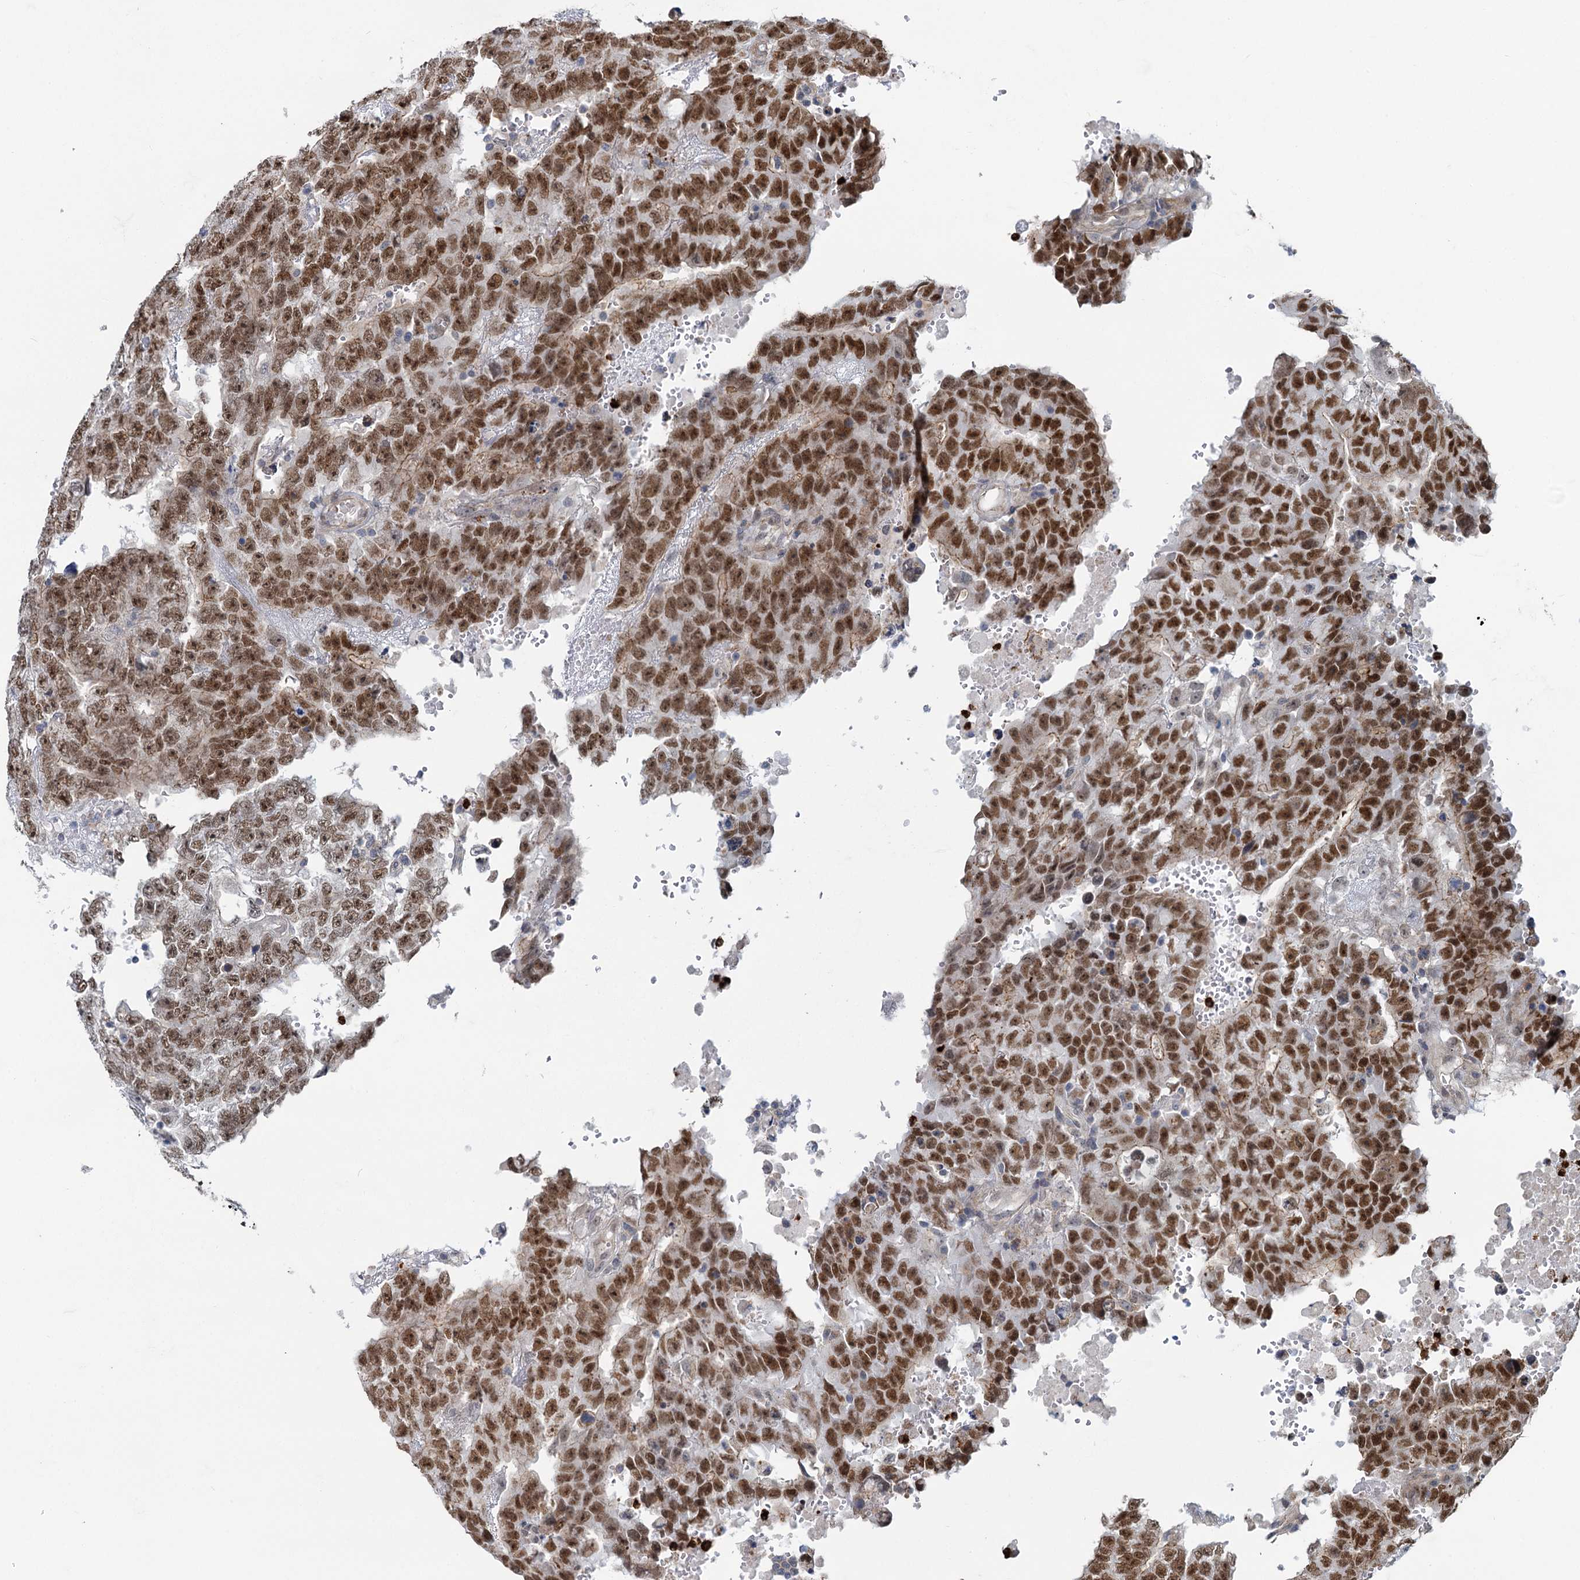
{"staining": {"intensity": "strong", "quantity": ">75%", "location": "nuclear"}, "tissue": "testis cancer", "cell_type": "Tumor cells", "image_type": "cancer", "snomed": [{"axis": "morphology", "description": "Carcinoma, Embryonal, NOS"}, {"axis": "topography", "description": "Testis"}], "caption": "Approximately >75% of tumor cells in human testis cancer (embryonal carcinoma) show strong nuclear protein staining as visualized by brown immunohistochemical staining.", "gene": "ADCY2", "patient": {"sex": "male", "age": 25}}